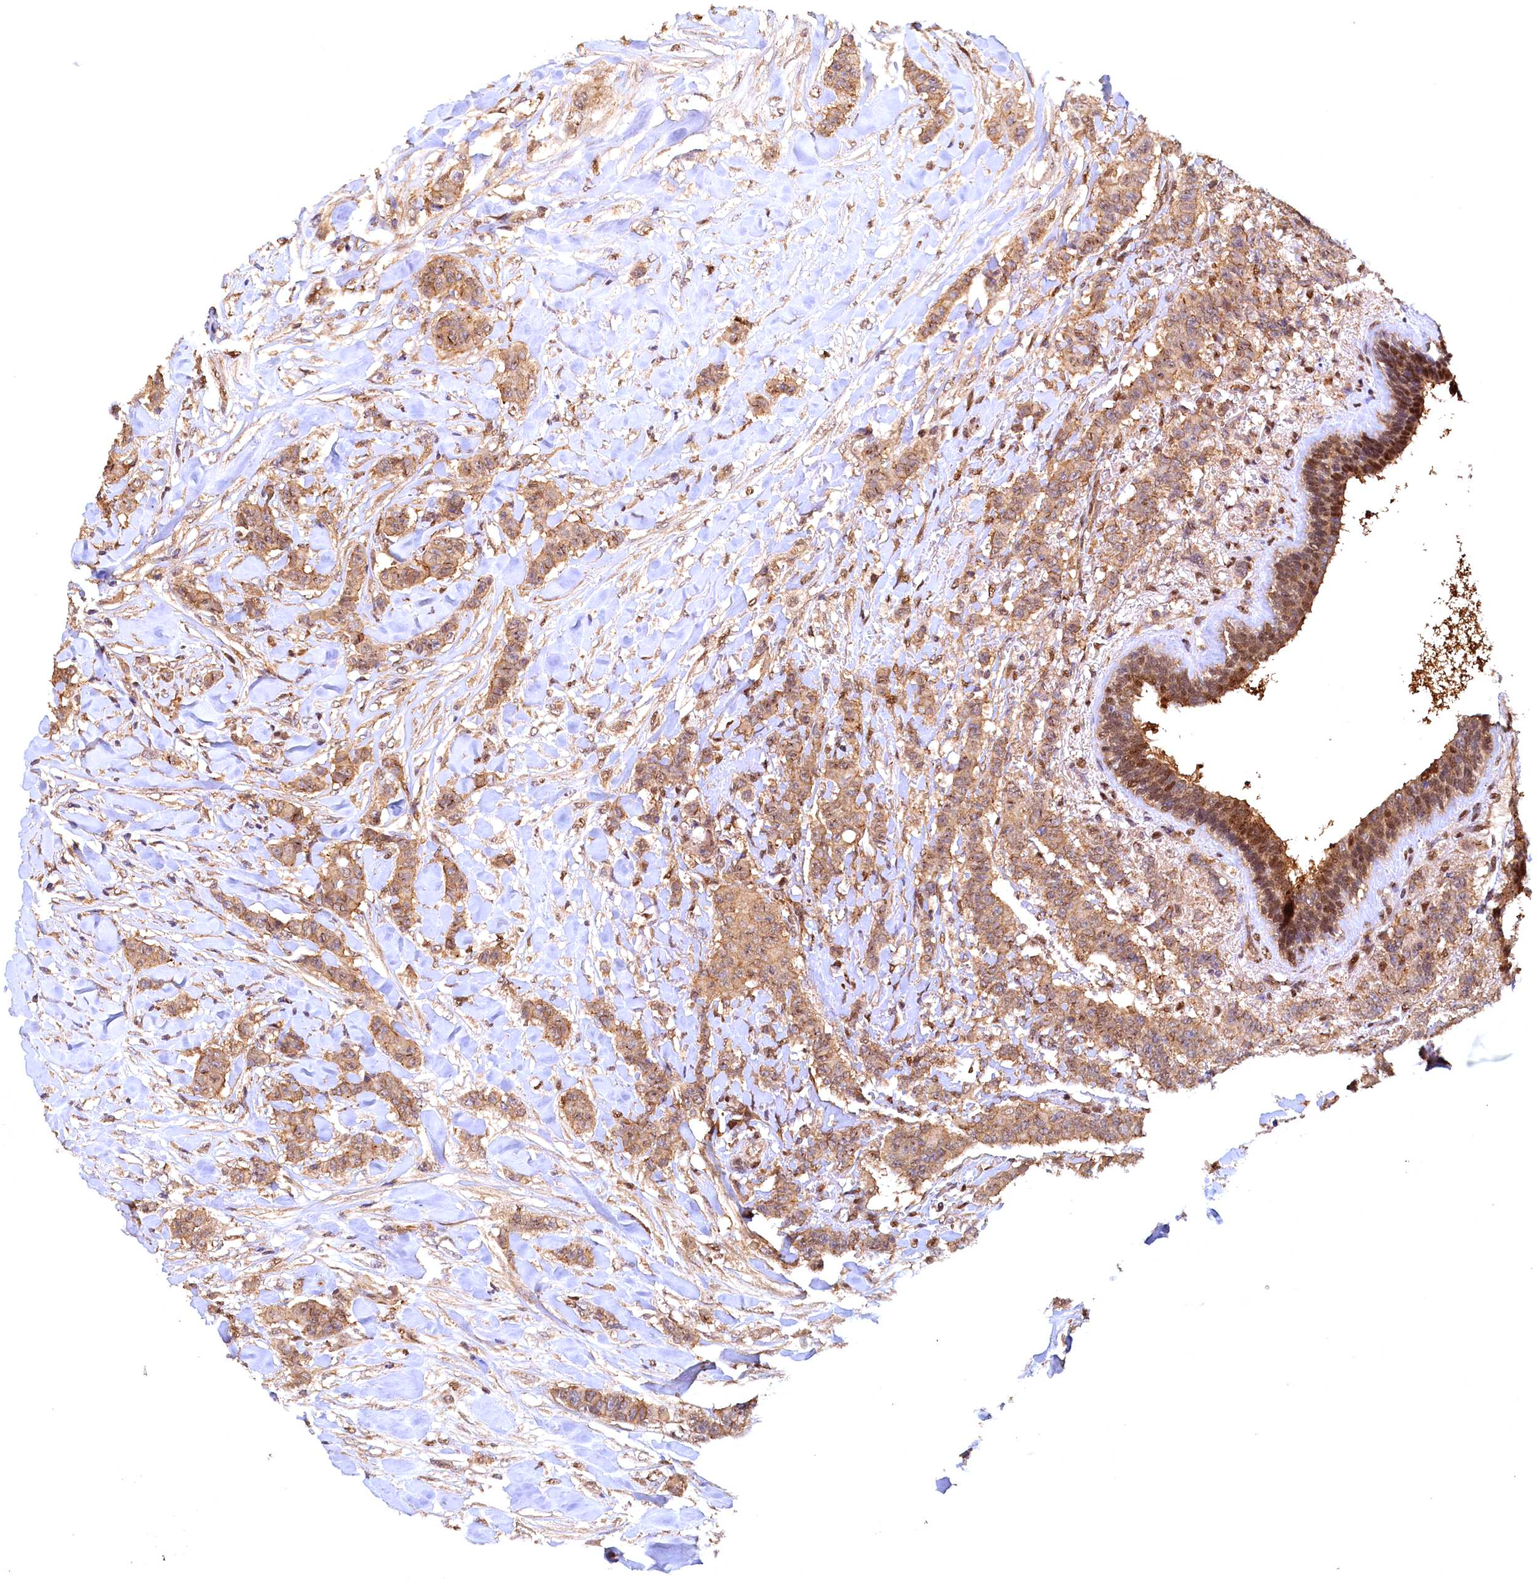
{"staining": {"intensity": "moderate", "quantity": ">75%", "location": "cytoplasmic/membranous"}, "tissue": "breast cancer", "cell_type": "Tumor cells", "image_type": "cancer", "snomed": [{"axis": "morphology", "description": "Duct carcinoma"}, {"axis": "topography", "description": "Breast"}], "caption": "Immunohistochemistry (DAB) staining of human breast cancer (invasive ductal carcinoma) exhibits moderate cytoplasmic/membranous protein staining in approximately >75% of tumor cells.", "gene": "UBL7", "patient": {"sex": "female", "age": 40}}